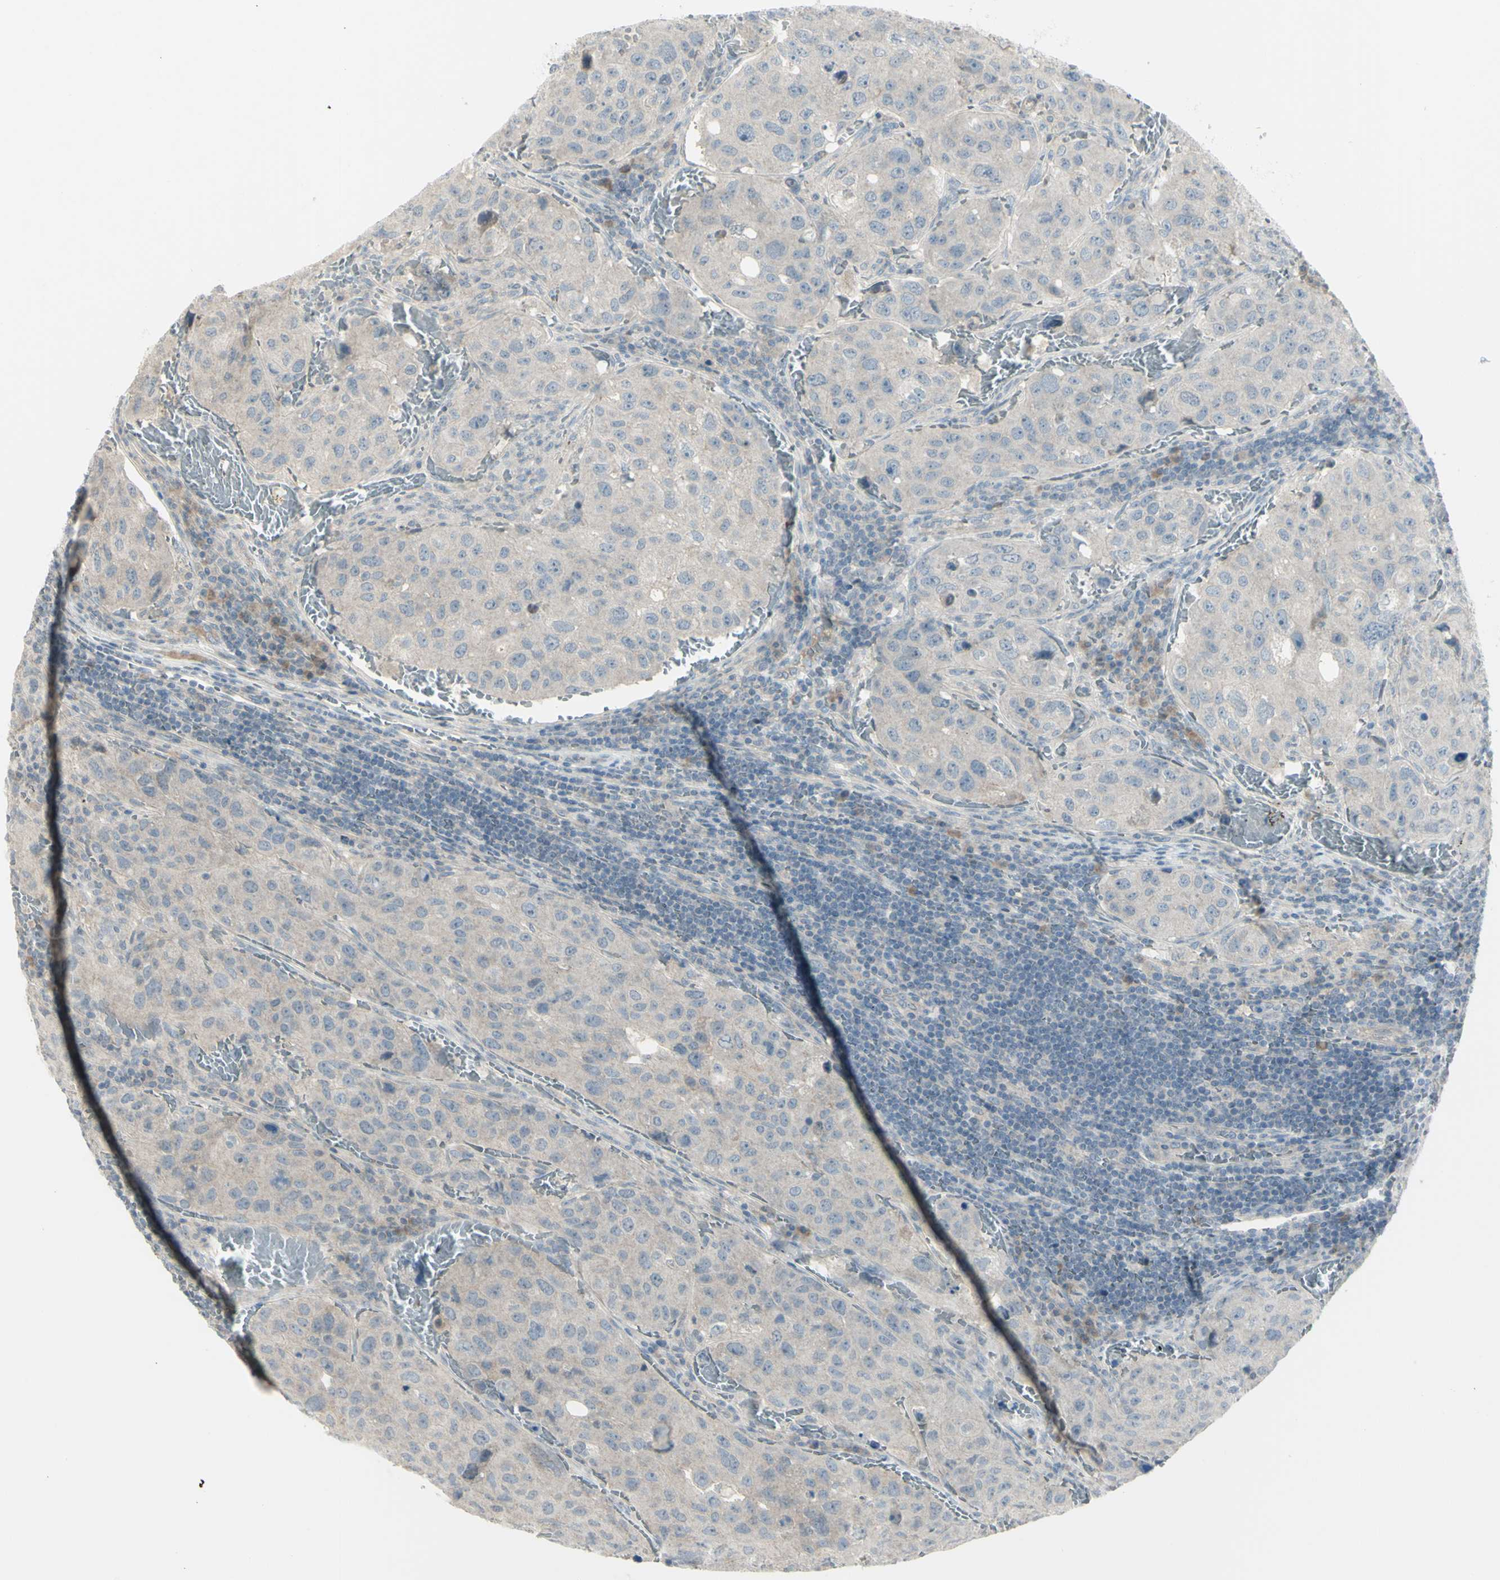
{"staining": {"intensity": "weak", "quantity": ">75%", "location": "cytoplasmic/membranous"}, "tissue": "urothelial cancer", "cell_type": "Tumor cells", "image_type": "cancer", "snomed": [{"axis": "morphology", "description": "Urothelial carcinoma, High grade"}, {"axis": "topography", "description": "Lymph node"}, {"axis": "topography", "description": "Urinary bladder"}], "caption": "Weak cytoplasmic/membranous staining is identified in approximately >75% of tumor cells in urothelial cancer. (Stains: DAB in brown, nuclei in blue, Microscopy: brightfield microscopy at high magnification).", "gene": "SH3GL2", "patient": {"sex": "male", "age": 51}}